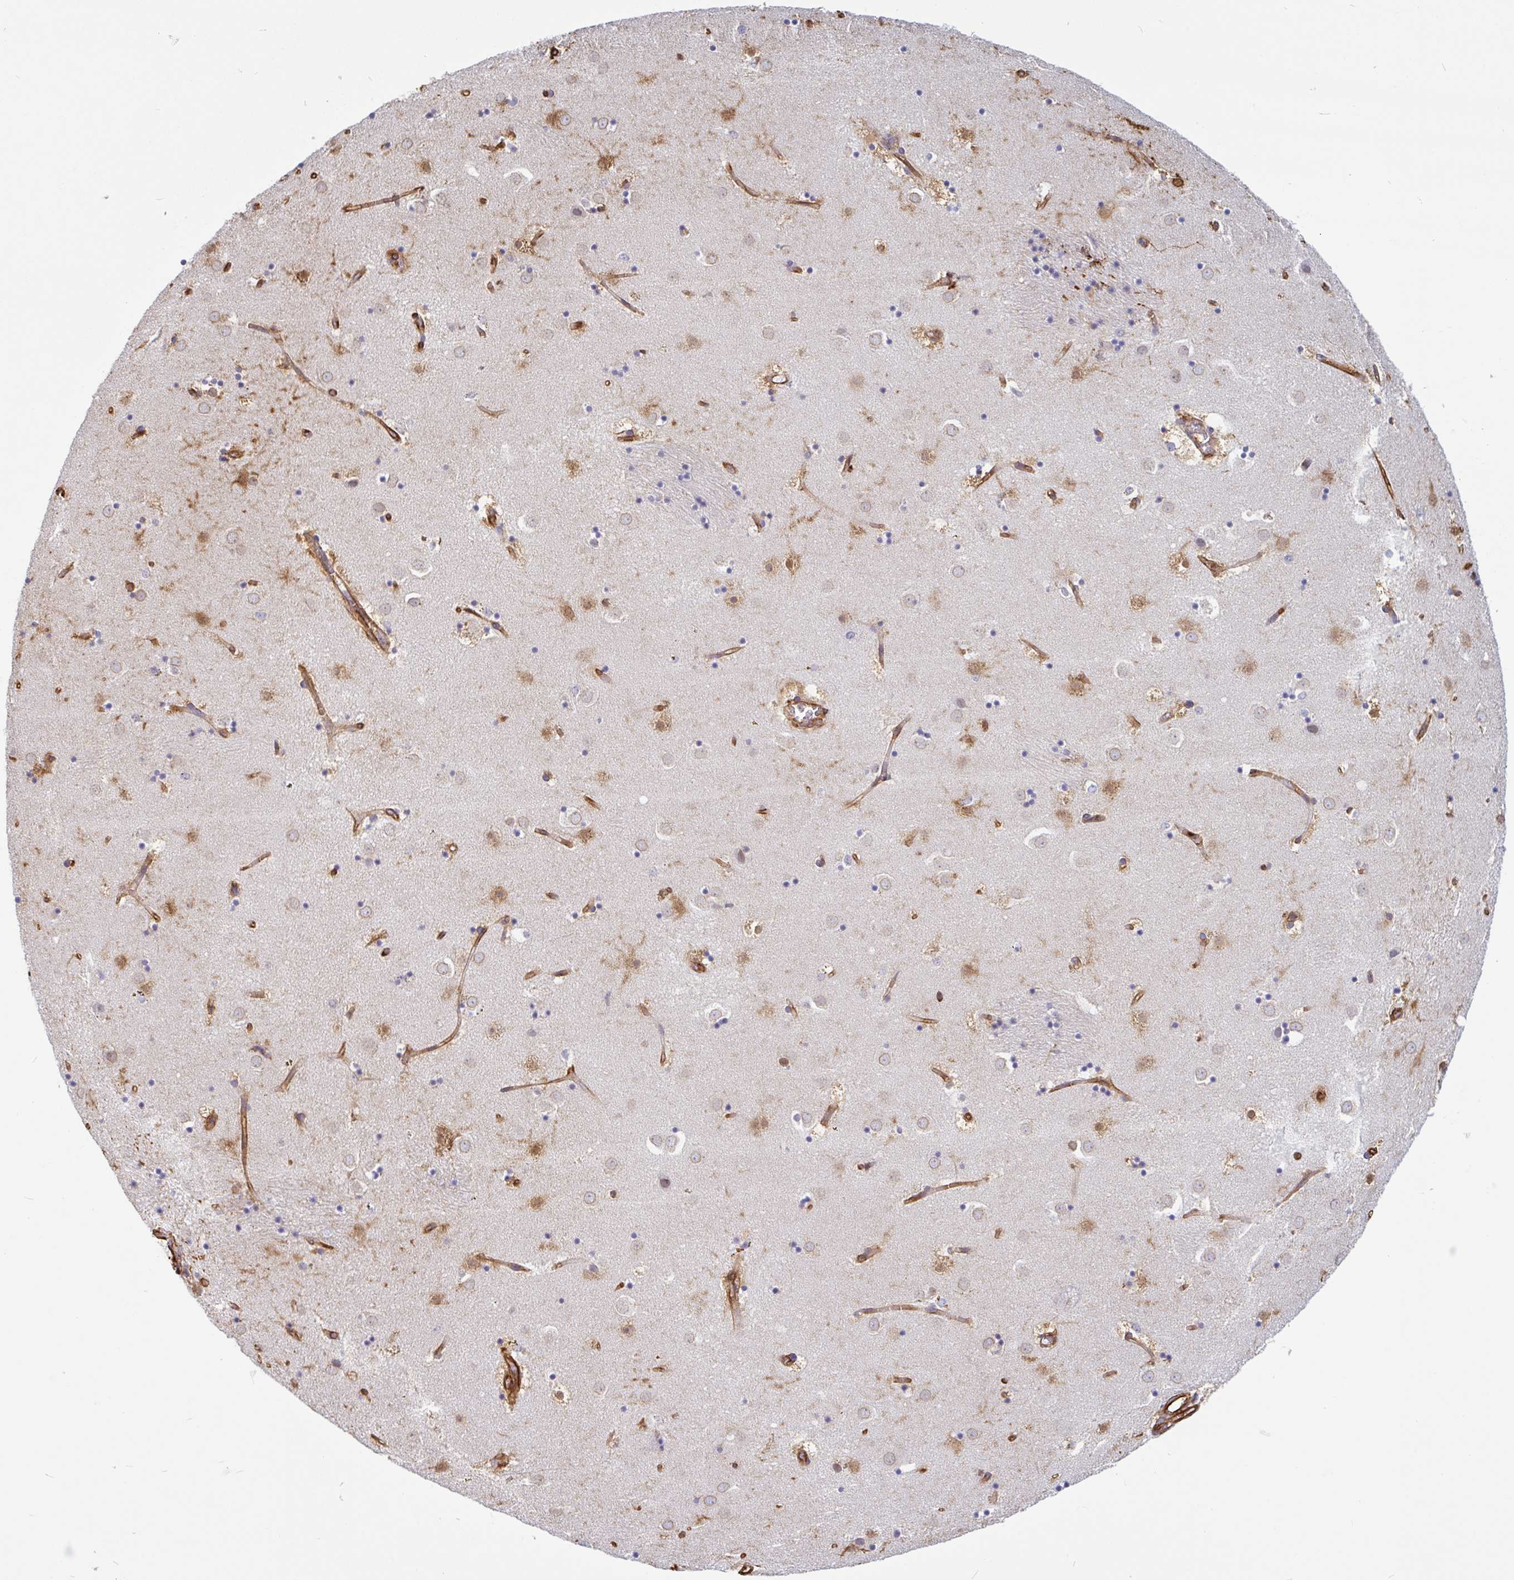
{"staining": {"intensity": "moderate", "quantity": "<25%", "location": "cytoplasmic/membranous,nuclear"}, "tissue": "caudate", "cell_type": "Glial cells", "image_type": "normal", "snomed": [{"axis": "morphology", "description": "Normal tissue, NOS"}, {"axis": "topography", "description": "Lateral ventricle wall"}], "caption": "High-magnification brightfield microscopy of benign caudate stained with DAB (3,3'-diaminobenzidine) (brown) and counterstained with hematoxylin (blue). glial cells exhibit moderate cytoplasmic/membranous,nuclear positivity is seen in about<25% of cells. (Stains: DAB in brown, nuclei in blue, Microscopy: brightfield microscopy at high magnification).", "gene": "PPFIA1", "patient": {"sex": "male", "age": 58}}